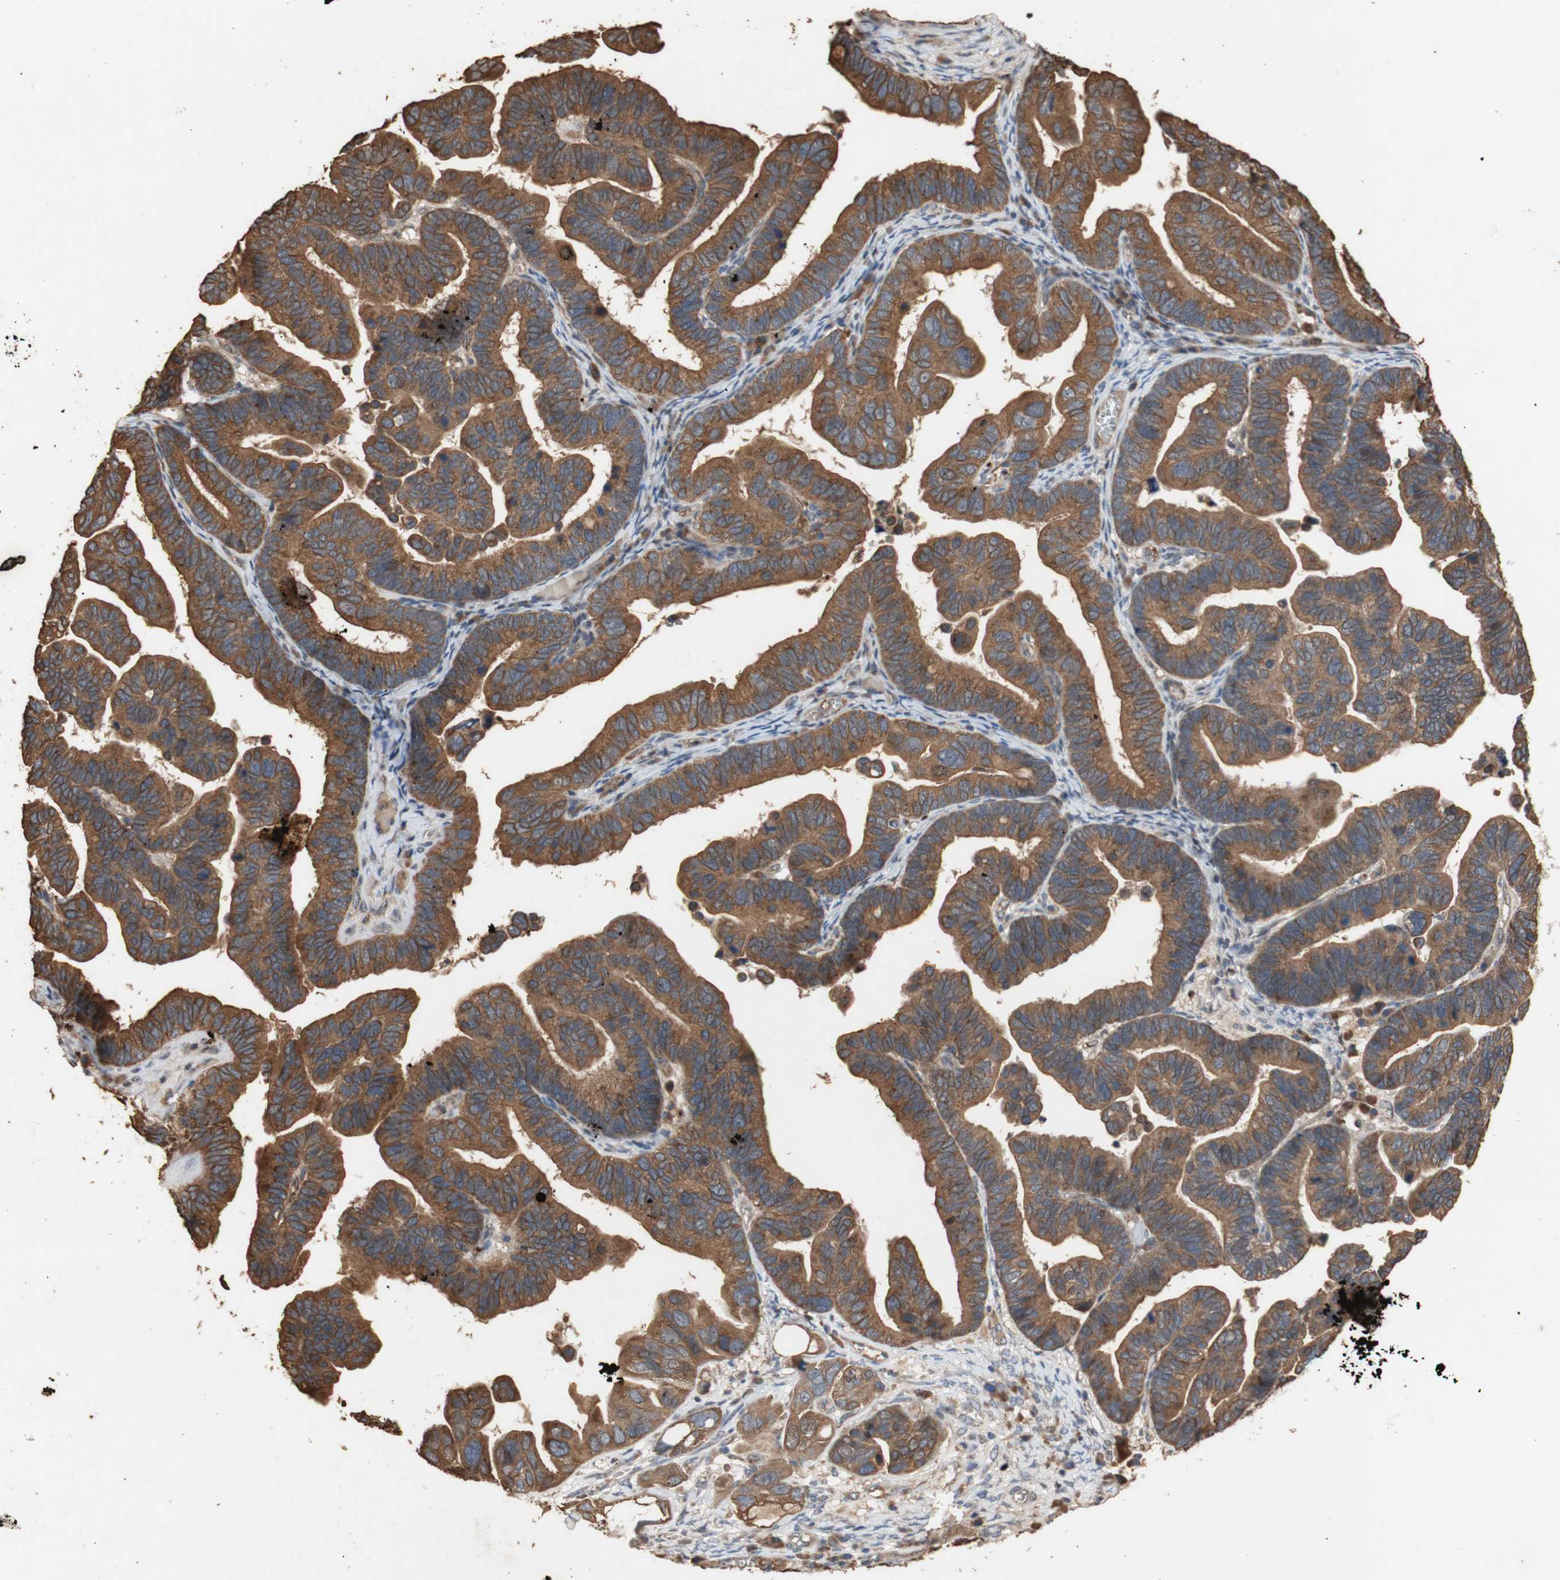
{"staining": {"intensity": "moderate", "quantity": ">75%", "location": "cytoplasmic/membranous"}, "tissue": "ovarian cancer", "cell_type": "Tumor cells", "image_type": "cancer", "snomed": [{"axis": "morphology", "description": "Cystadenocarcinoma, serous, NOS"}, {"axis": "topography", "description": "Ovary"}], "caption": "IHC staining of ovarian cancer, which exhibits medium levels of moderate cytoplasmic/membranous staining in approximately >75% of tumor cells indicating moderate cytoplasmic/membranous protein staining. The staining was performed using DAB (brown) for protein detection and nuclei were counterstained in hematoxylin (blue).", "gene": "PKN1", "patient": {"sex": "female", "age": 56}}